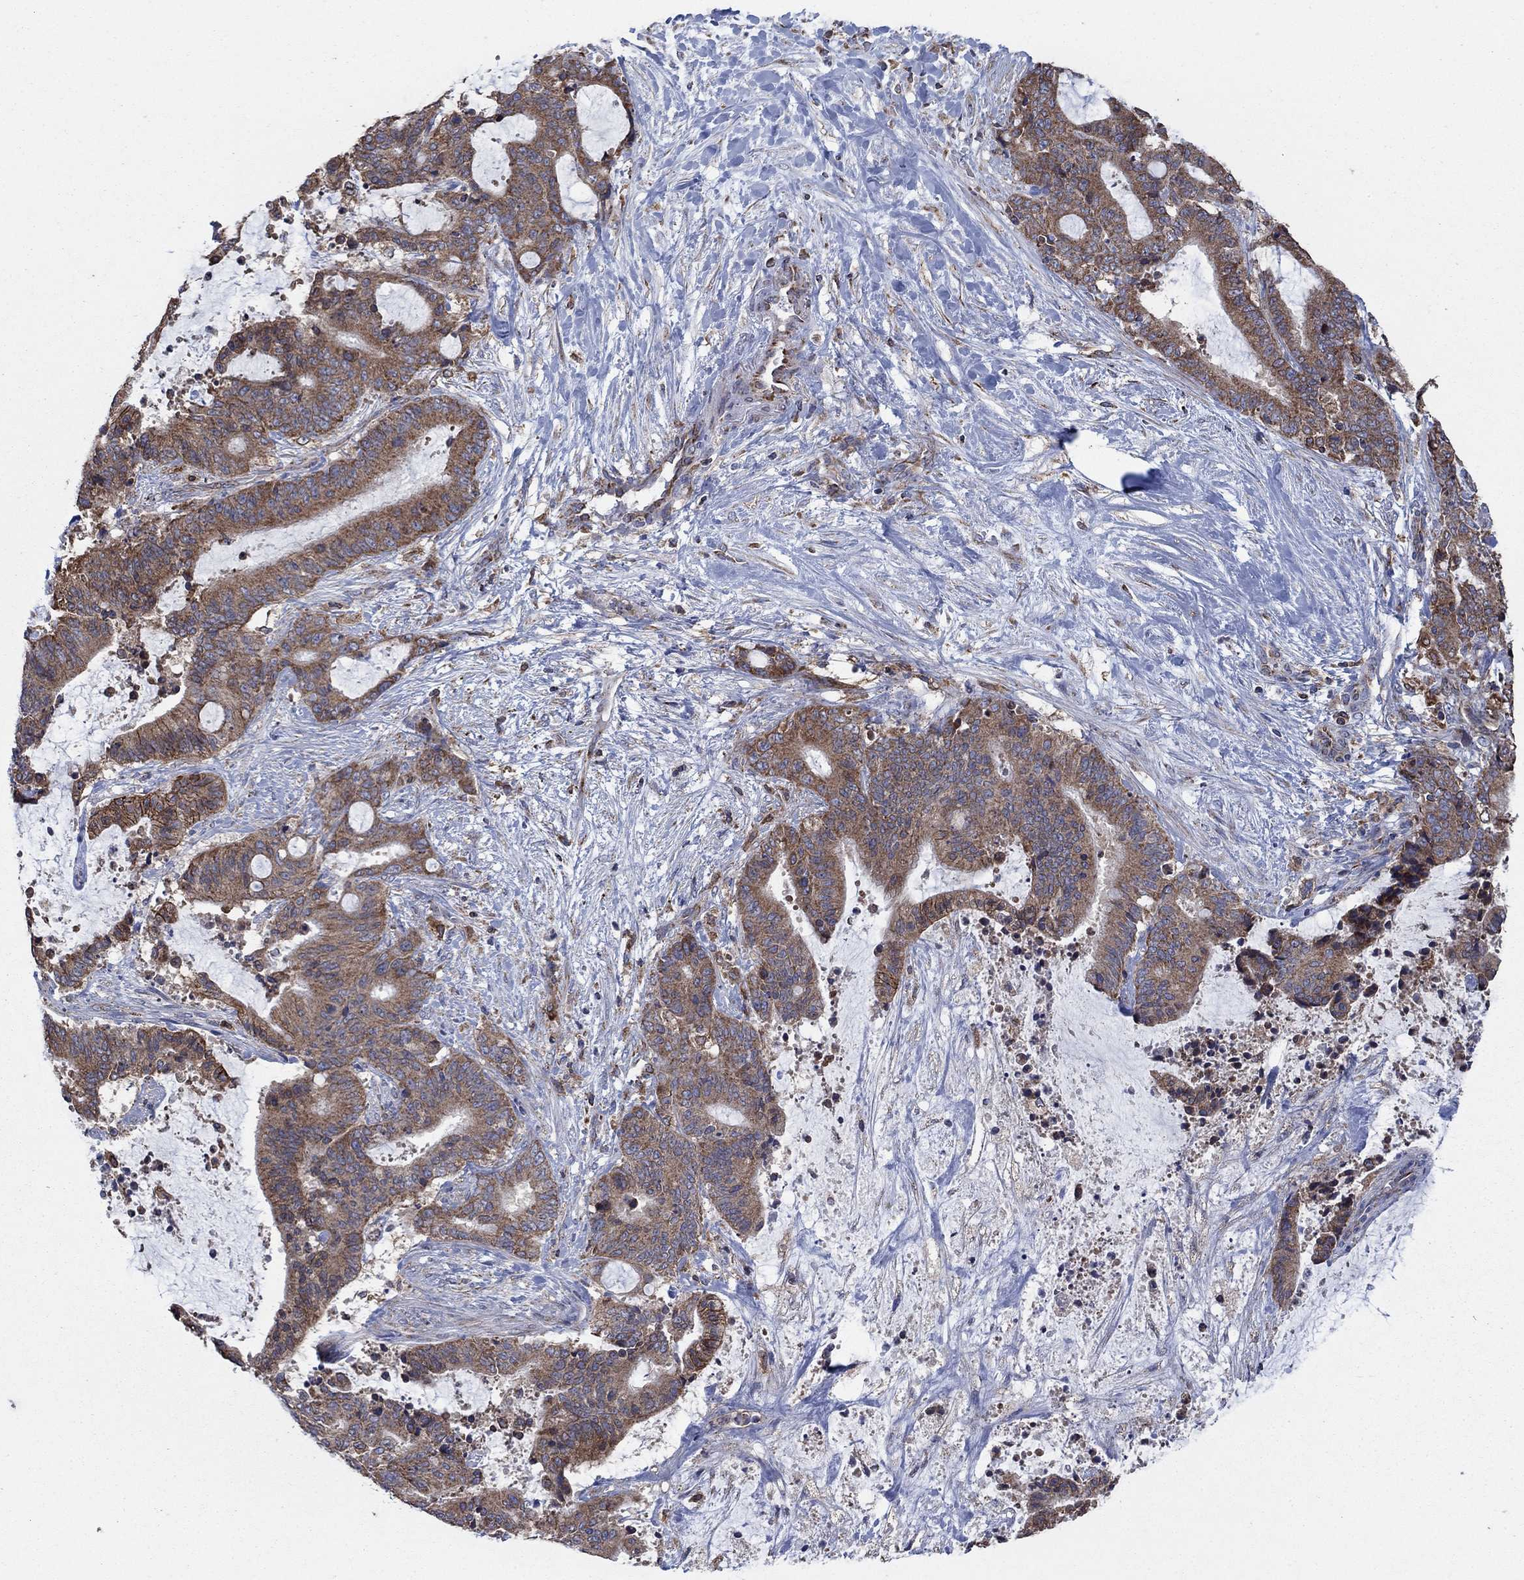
{"staining": {"intensity": "strong", "quantity": ">75%", "location": "cytoplasmic/membranous"}, "tissue": "liver cancer", "cell_type": "Tumor cells", "image_type": "cancer", "snomed": [{"axis": "morphology", "description": "Cholangiocarcinoma"}, {"axis": "topography", "description": "Liver"}], "caption": "This is an image of immunohistochemistry staining of liver cholangiocarcinoma, which shows strong expression in the cytoplasmic/membranous of tumor cells.", "gene": "NCEH1", "patient": {"sex": "female", "age": 73}}